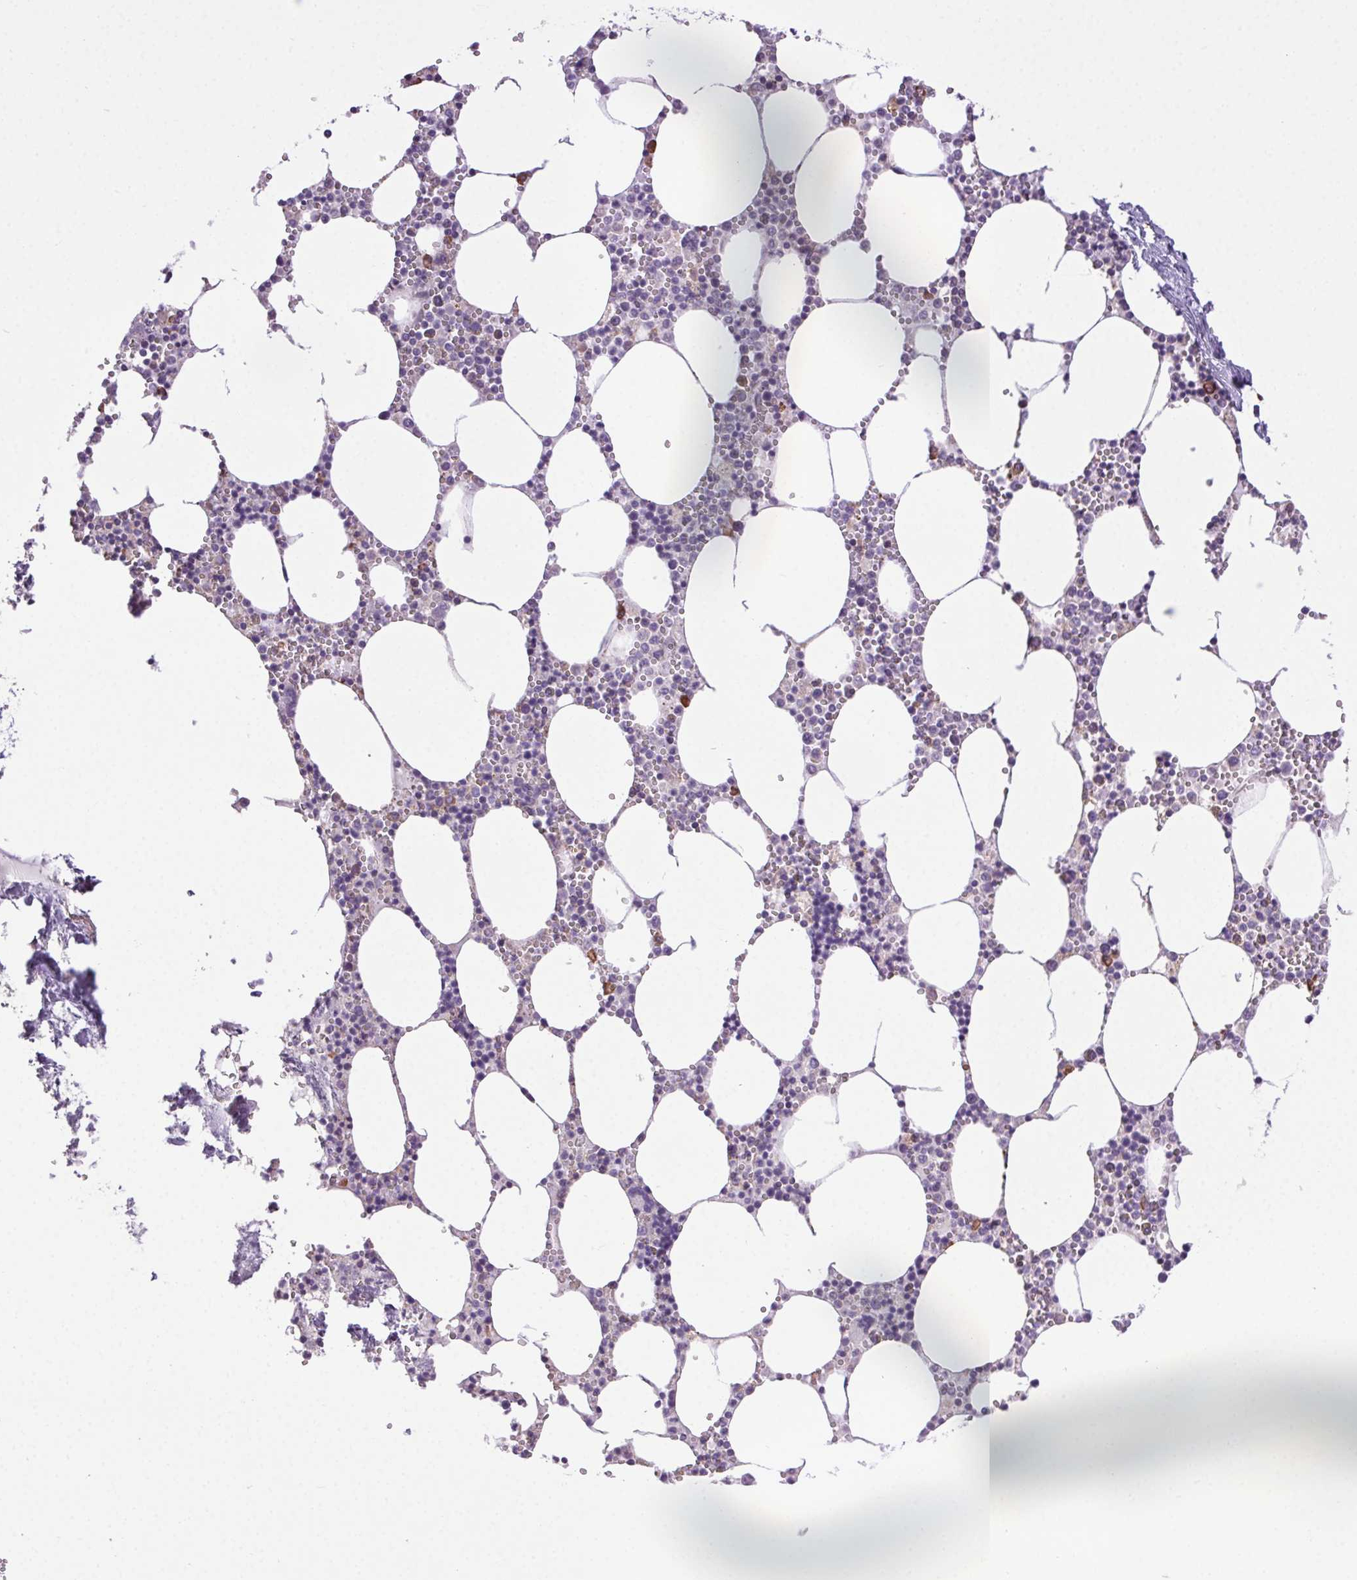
{"staining": {"intensity": "negative", "quantity": "none", "location": "none"}, "tissue": "bone marrow", "cell_type": "Hematopoietic cells", "image_type": "normal", "snomed": [{"axis": "morphology", "description": "Normal tissue, NOS"}, {"axis": "topography", "description": "Bone marrow"}], "caption": "Protein analysis of normal bone marrow shows no significant positivity in hematopoietic cells.", "gene": "SNX31", "patient": {"sex": "male", "age": 54}}